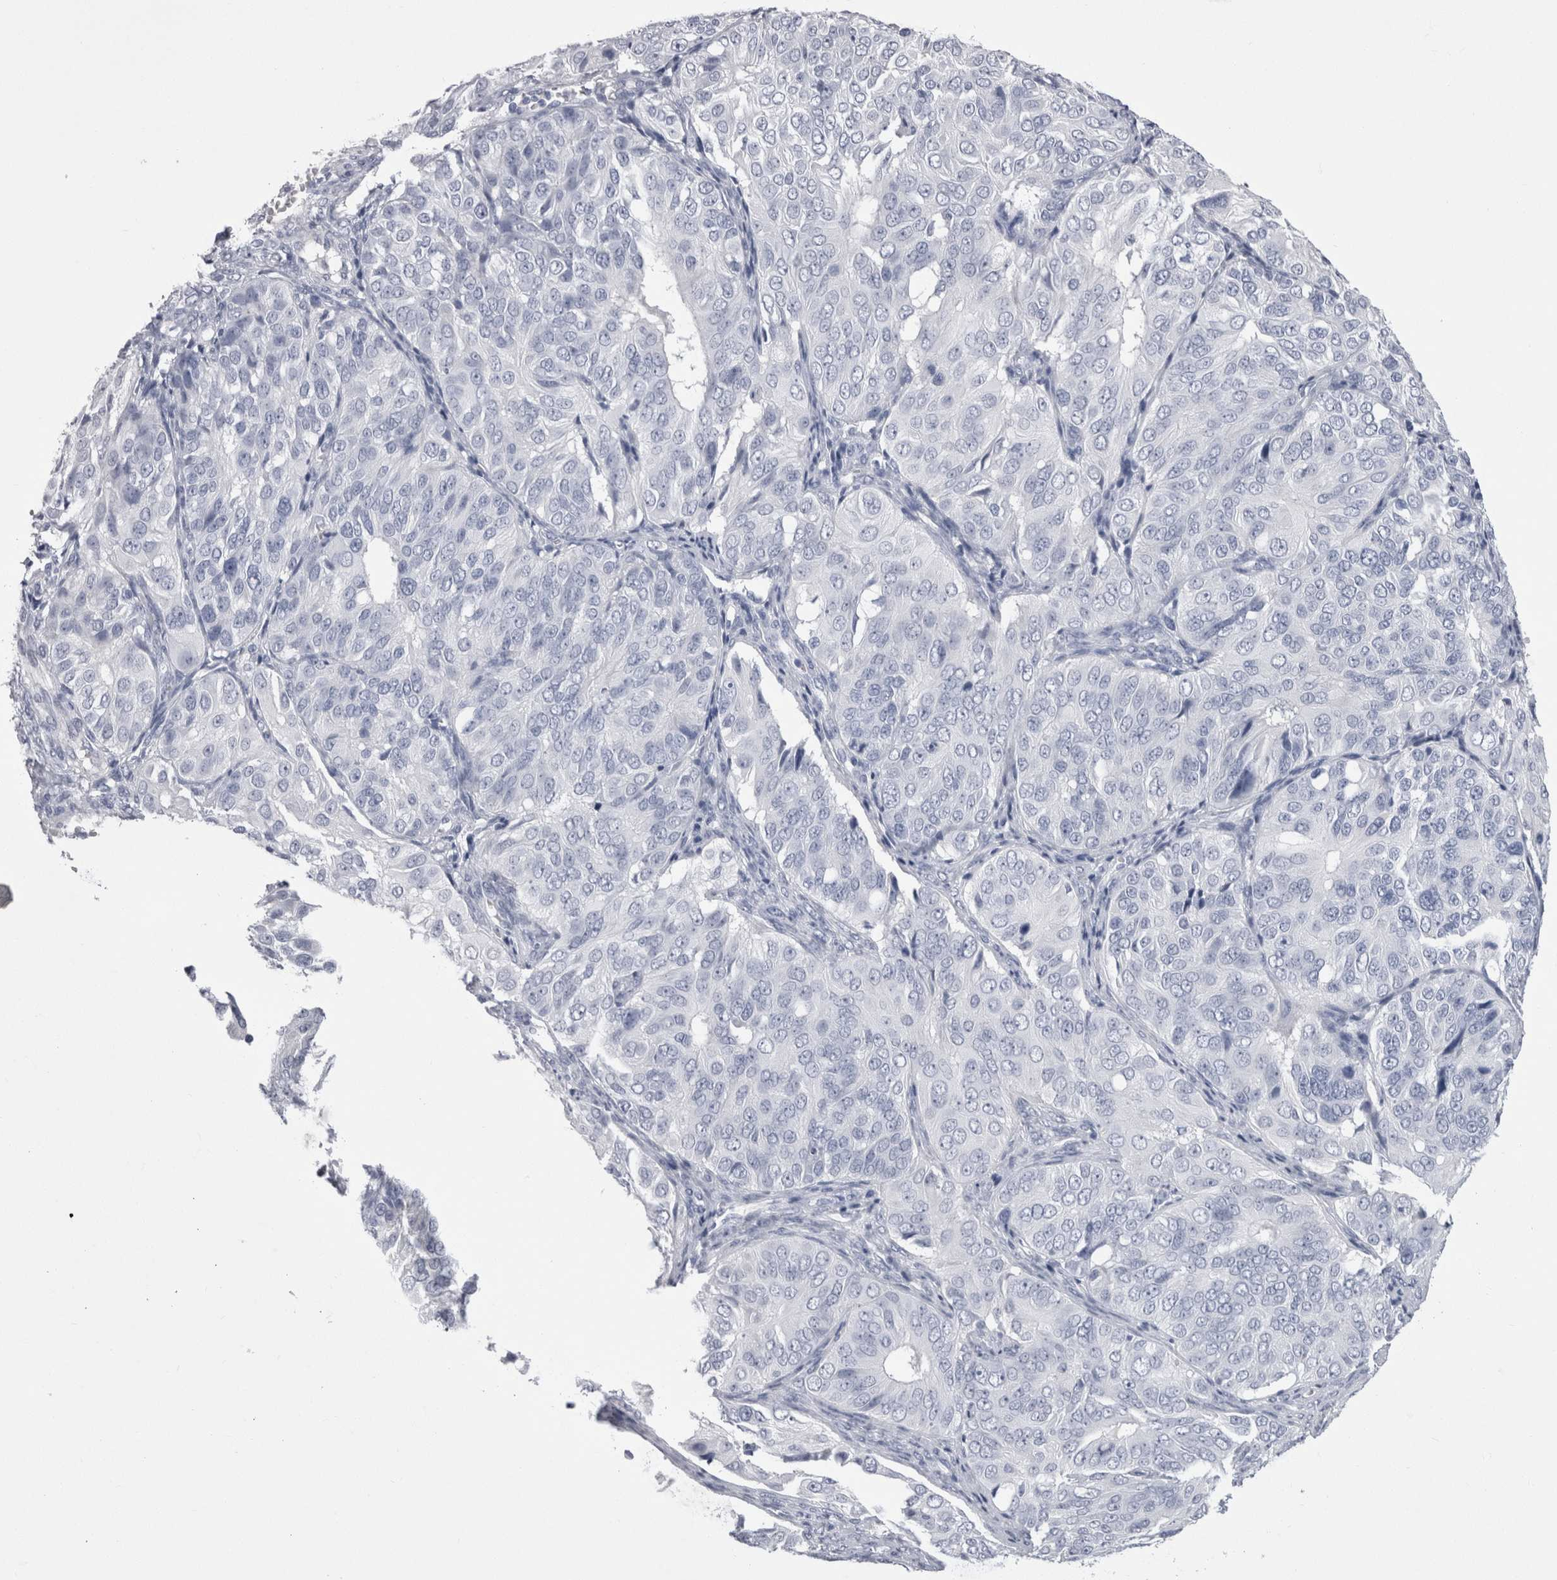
{"staining": {"intensity": "negative", "quantity": "none", "location": "none"}, "tissue": "ovarian cancer", "cell_type": "Tumor cells", "image_type": "cancer", "snomed": [{"axis": "morphology", "description": "Carcinoma, endometroid"}, {"axis": "topography", "description": "Ovary"}], "caption": "This is an immunohistochemistry histopathology image of human ovarian cancer (endometroid carcinoma). There is no positivity in tumor cells.", "gene": "CDHR5", "patient": {"sex": "female", "age": 51}}